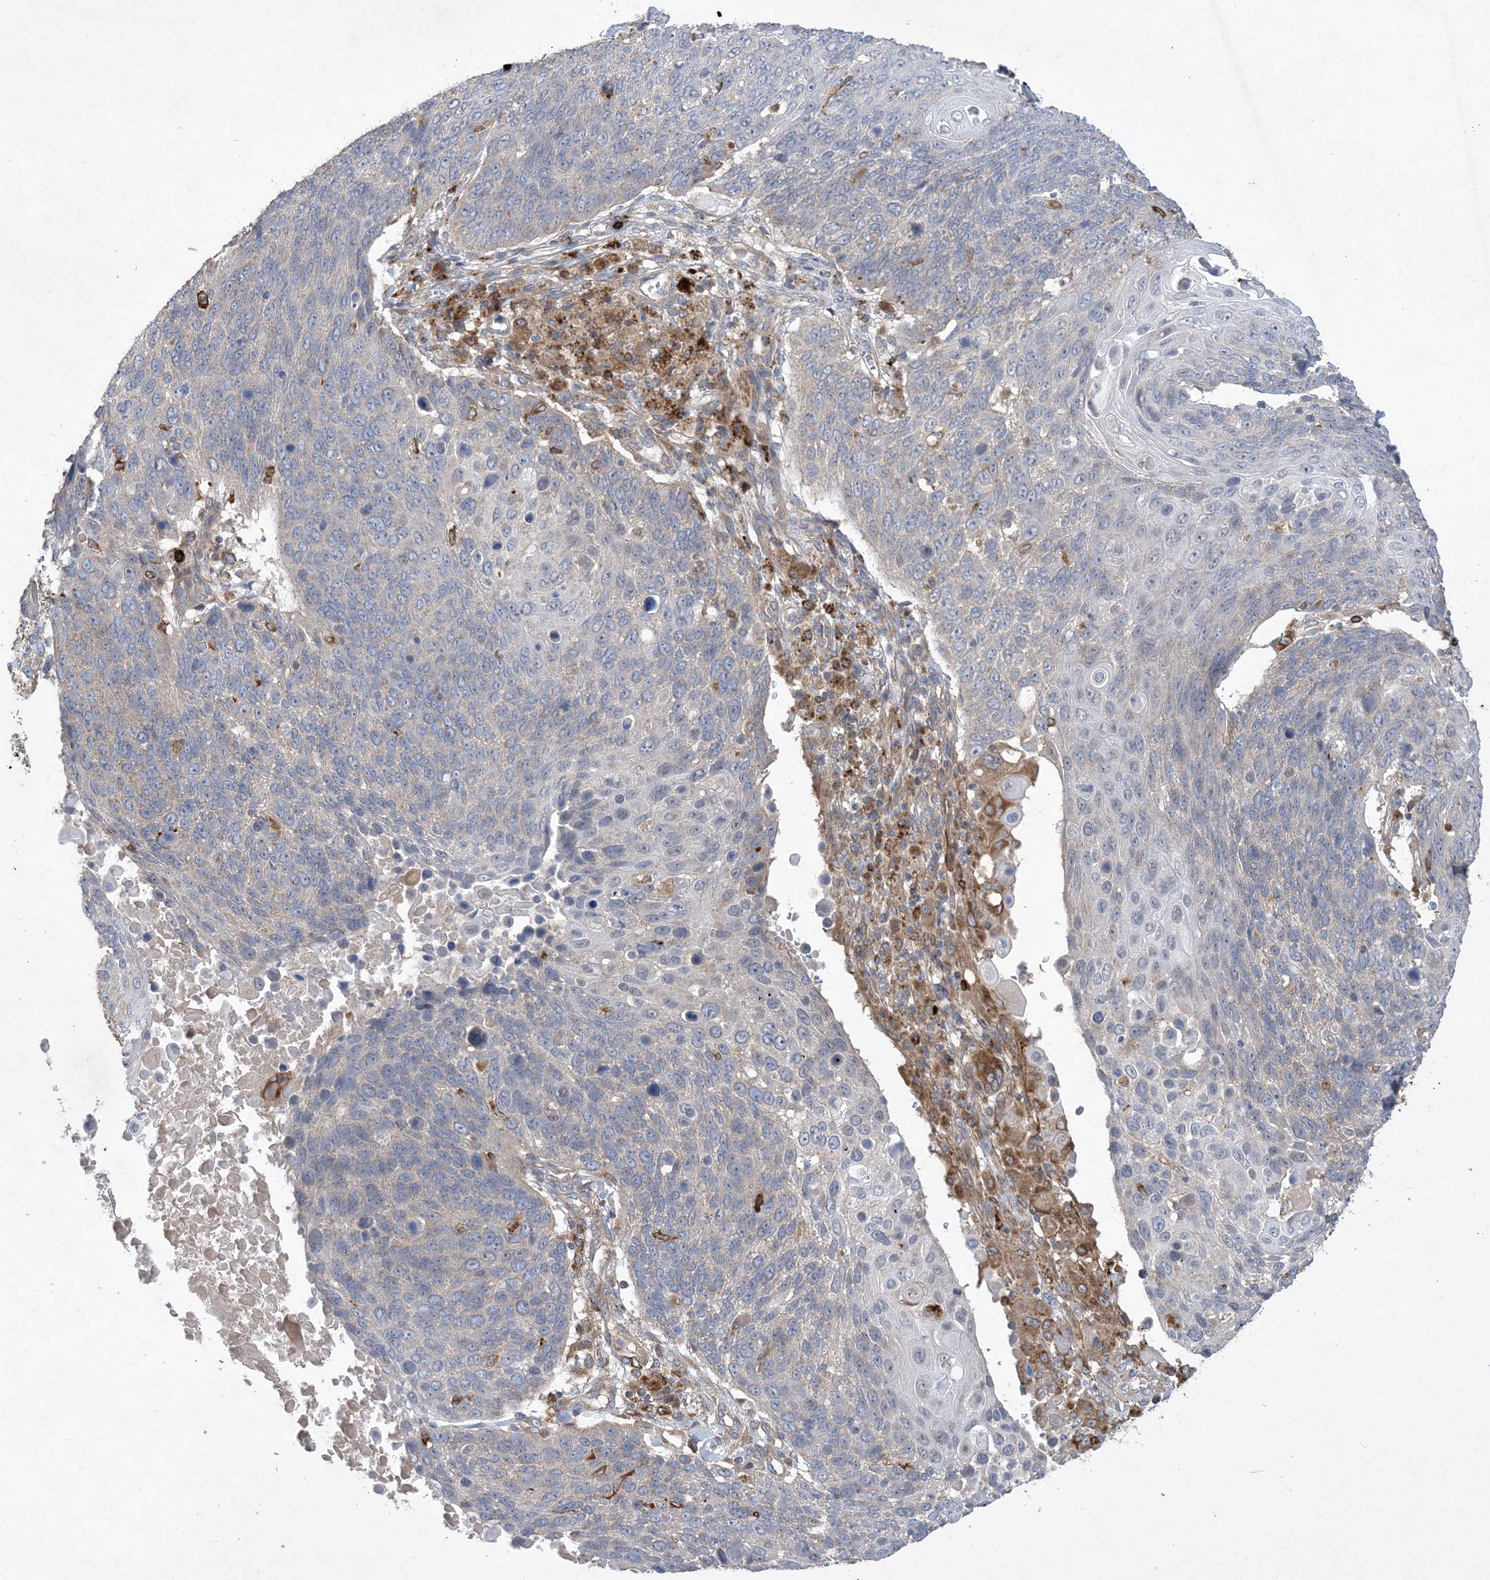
{"staining": {"intensity": "weak", "quantity": "<25%", "location": "cytoplasmic/membranous"}, "tissue": "lung cancer", "cell_type": "Tumor cells", "image_type": "cancer", "snomed": [{"axis": "morphology", "description": "Squamous cell carcinoma, NOS"}, {"axis": "topography", "description": "Lung"}], "caption": "Immunohistochemistry (IHC) of human squamous cell carcinoma (lung) shows no positivity in tumor cells.", "gene": "MASP2", "patient": {"sex": "male", "age": 66}}